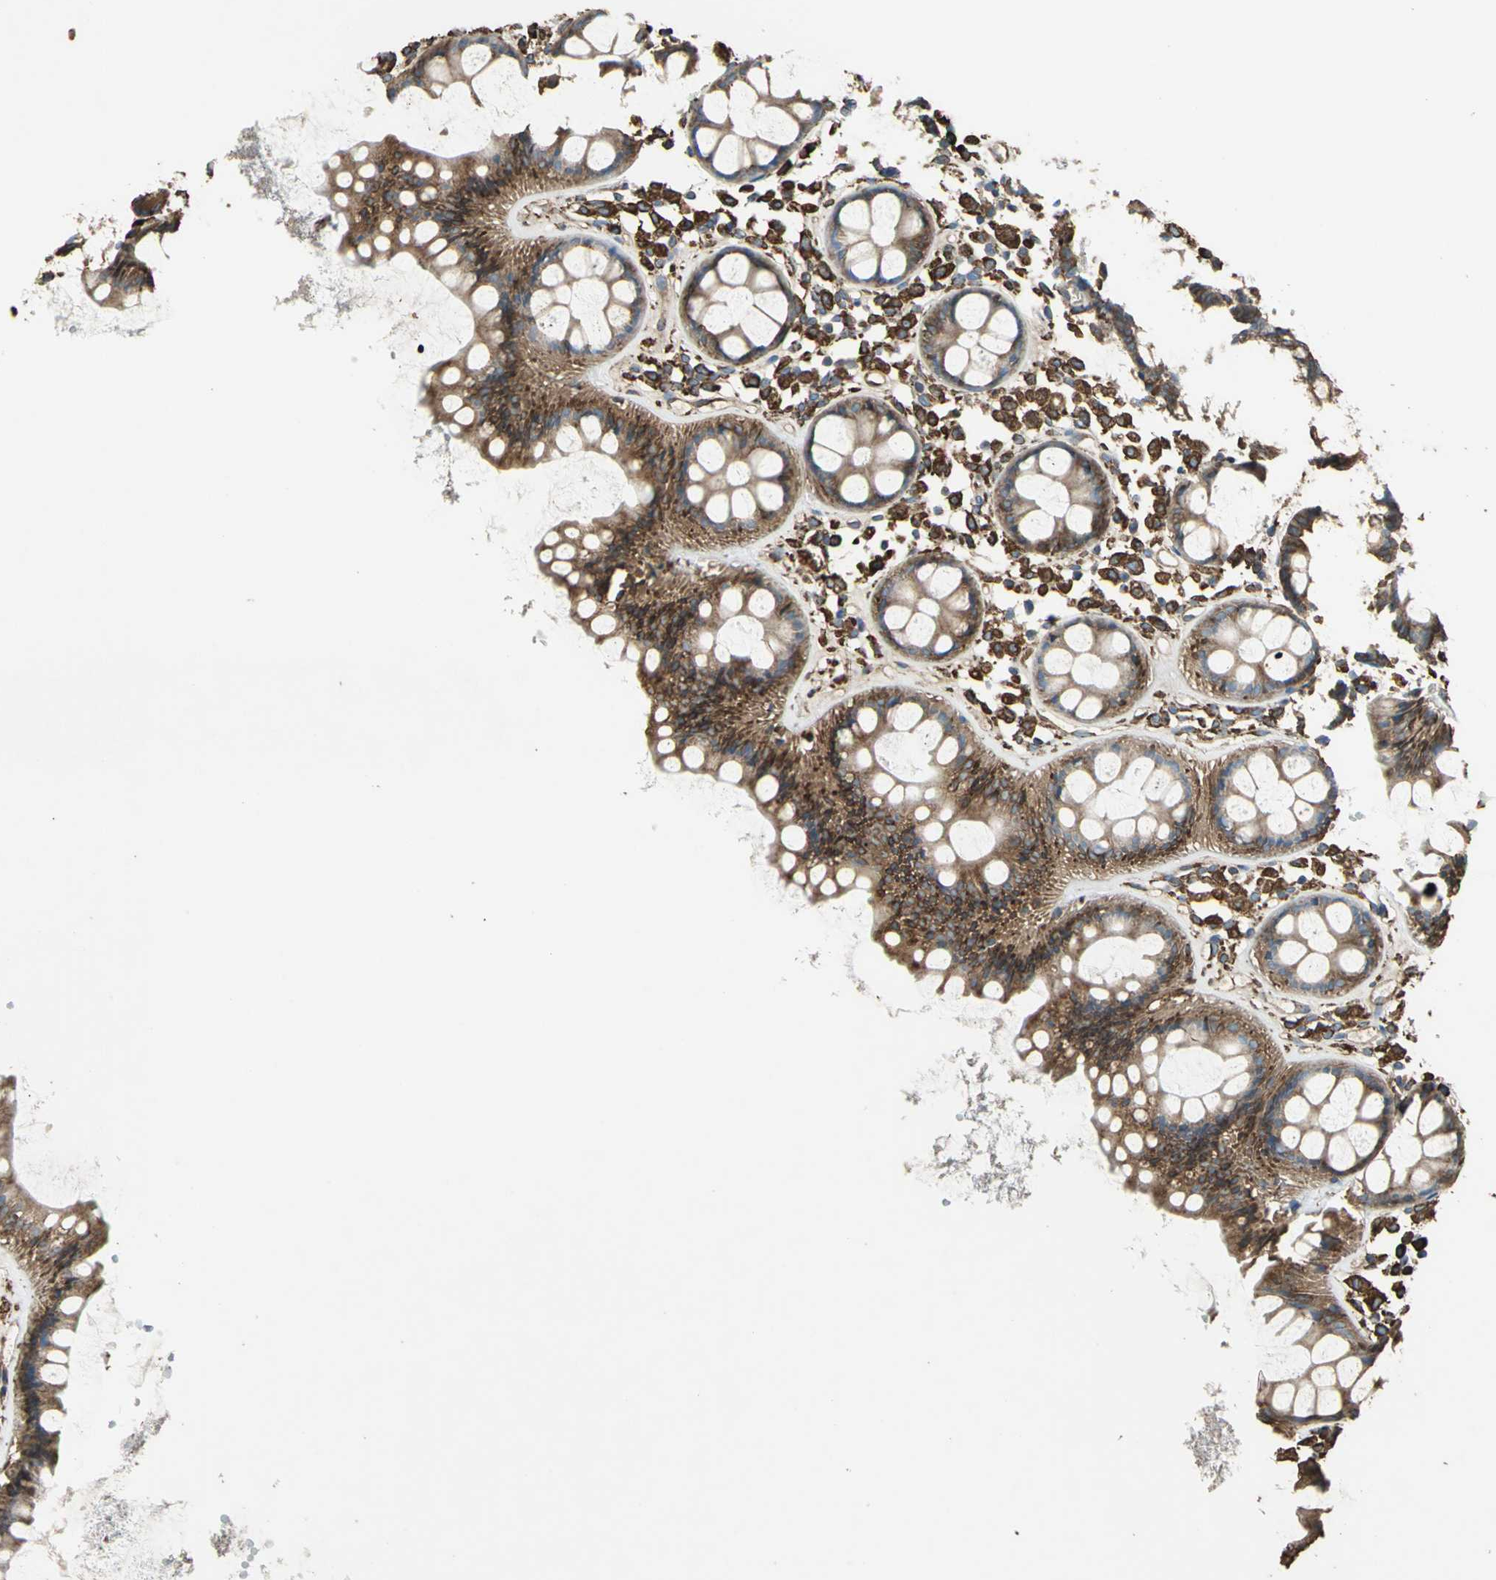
{"staining": {"intensity": "strong", "quantity": ">75%", "location": "cytoplasmic/membranous"}, "tissue": "rectum", "cell_type": "Glandular cells", "image_type": "normal", "snomed": [{"axis": "morphology", "description": "Normal tissue, NOS"}, {"axis": "topography", "description": "Rectum"}], "caption": "Immunohistochemical staining of normal rectum shows >75% levels of strong cytoplasmic/membranous protein expression in about >75% of glandular cells. The protein is stained brown, and the nuclei are stained in blue (DAB (3,3'-diaminobenzidine) IHC with brightfield microscopy, high magnification).", "gene": "GPANK1", "patient": {"sex": "female", "age": 66}}